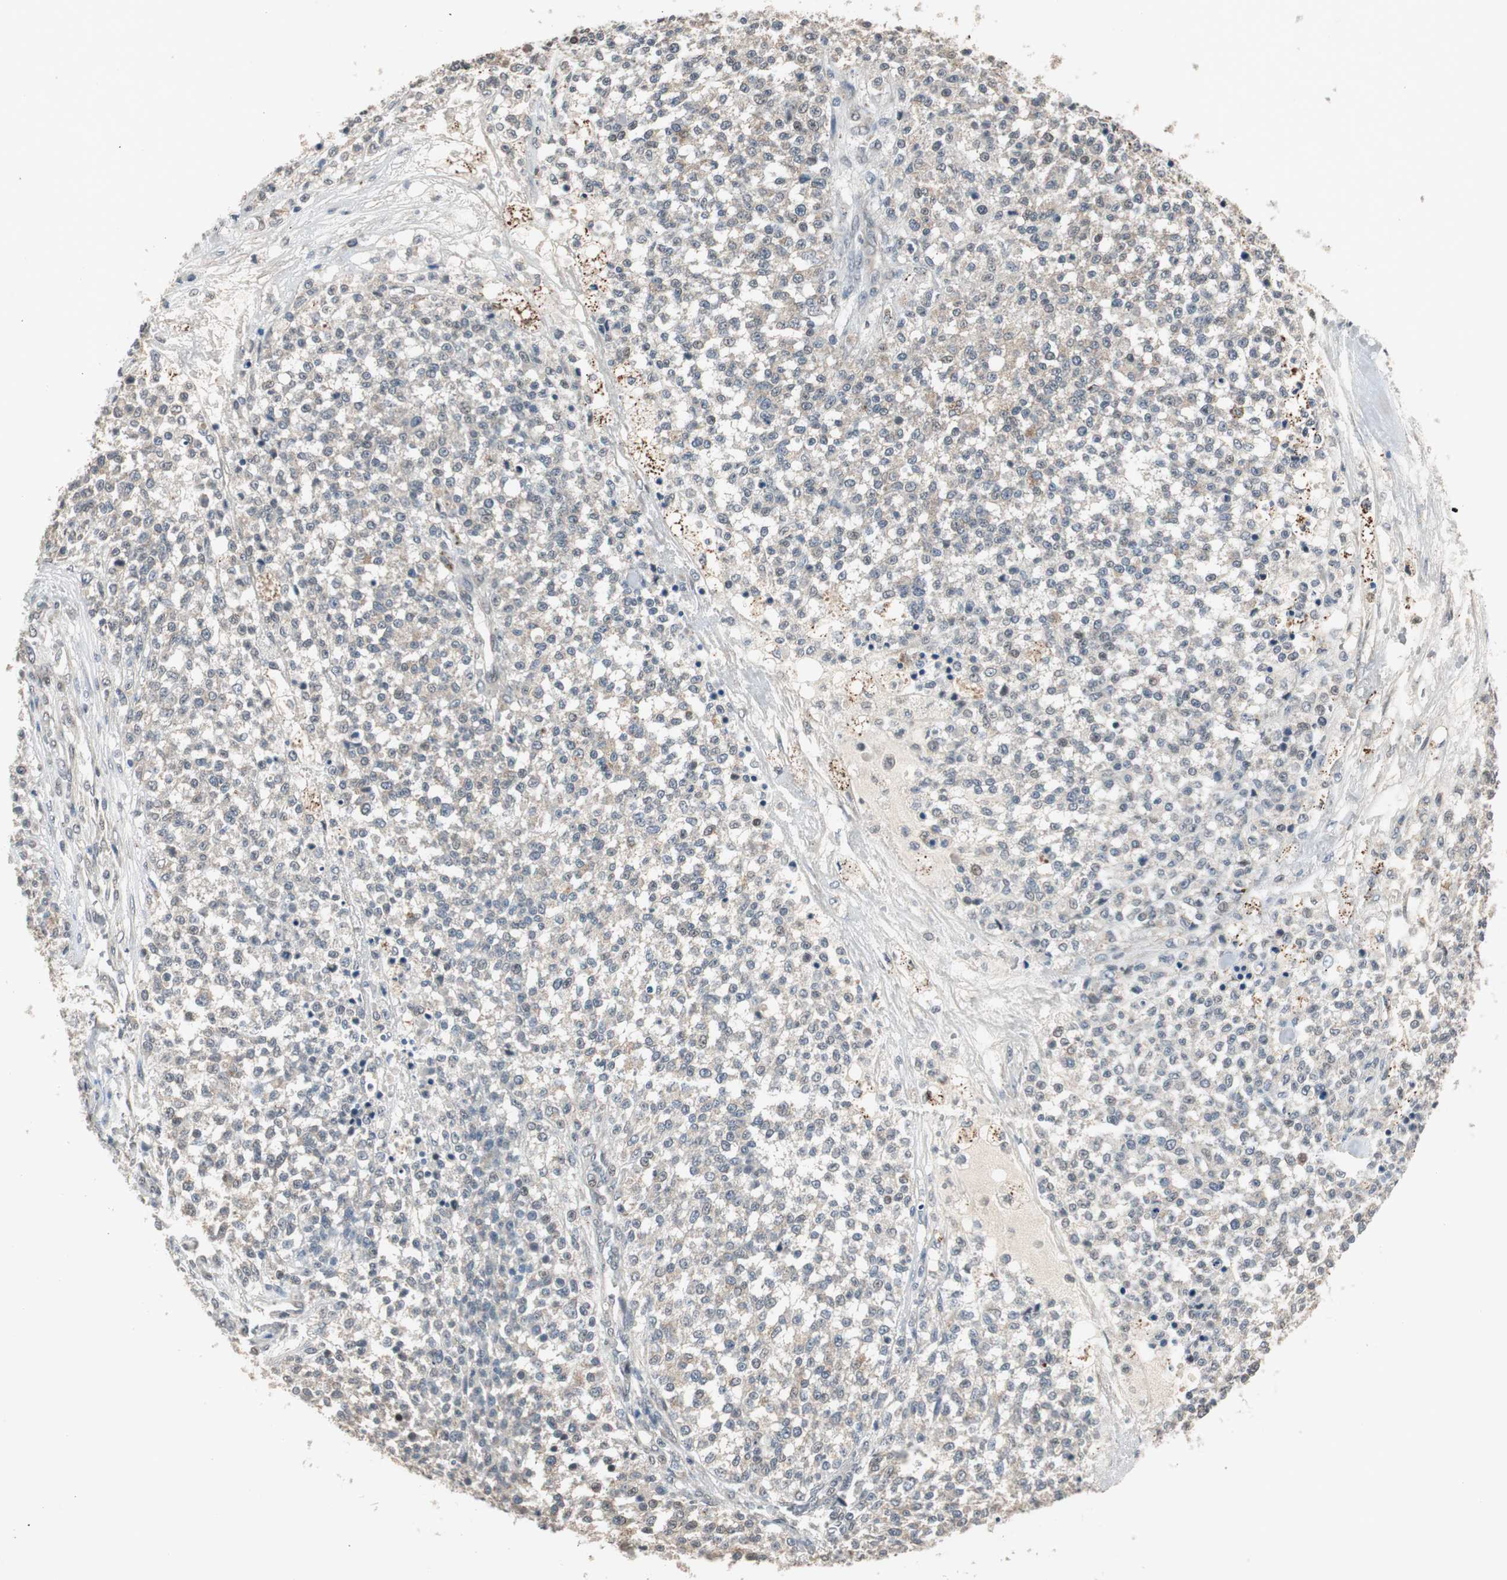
{"staining": {"intensity": "weak", "quantity": "25%-75%", "location": "cytoplasmic/membranous"}, "tissue": "testis cancer", "cell_type": "Tumor cells", "image_type": "cancer", "snomed": [{"axis": "morphology", "description": "Seminoma, NOS"}, {"axis": "topography", "description": "Testis"}], "caption": "This is an image of immunohistochemistry staining of testis seminoma, which shows weak positivity in the cytoplasmic/membranous of tumor cells.", "gene": "BOLA1", "patient": {"sex": "male", "age": 59}}